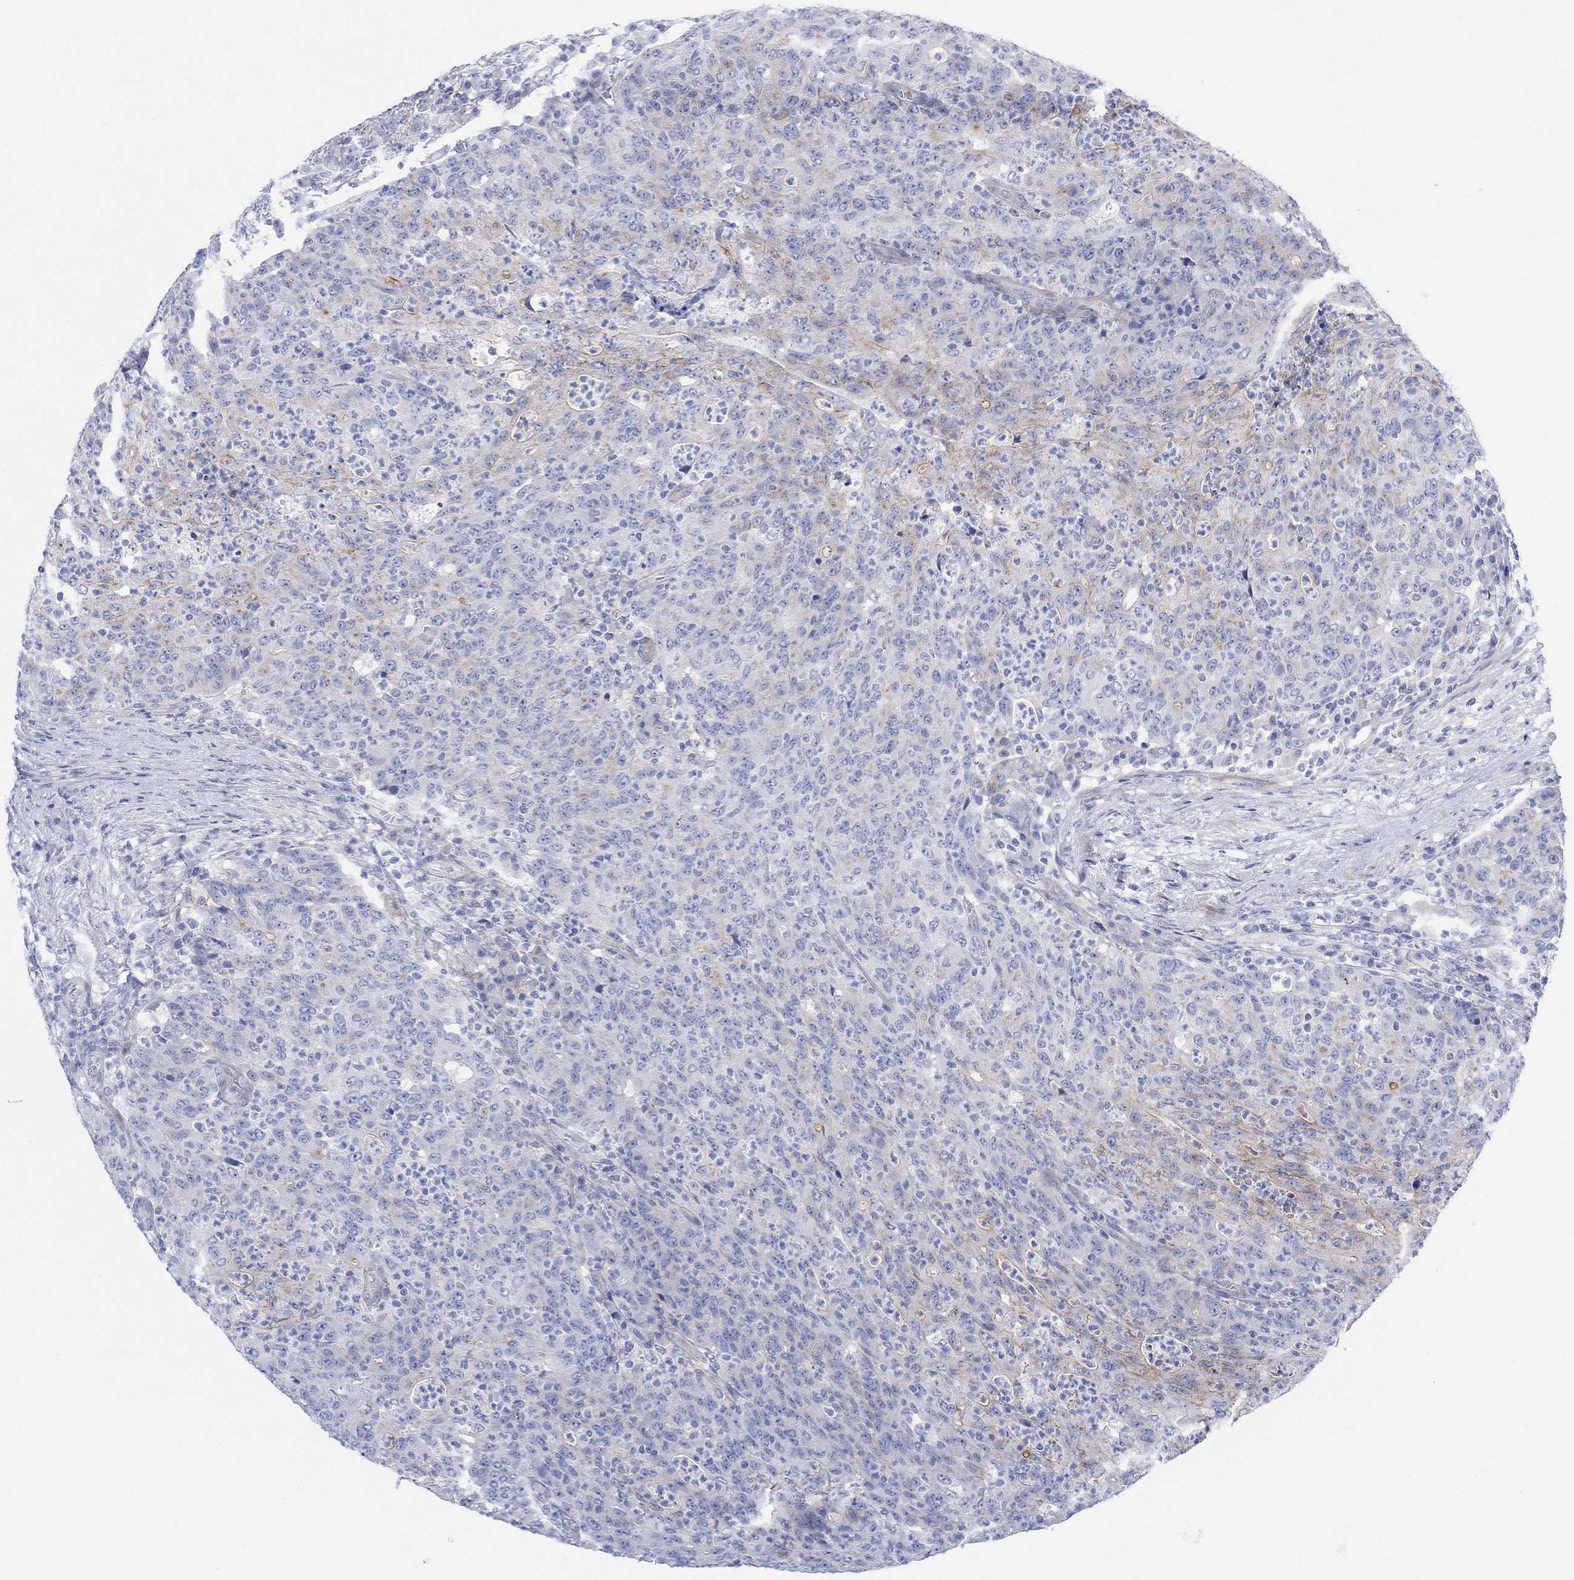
{"staining": {"intensity": "weak", "quantity": "<25%", "location": "cytoplasmic/membranous"}, "tissue": "colorectal cancer", "cell_type": "Tumor cells", "image_type": "cancer", "snomed": [{"axis": "morphology", "description": "Adenocarcinoma, NOS"}, {"axis": "topography", "description": "Colon"}], "caption": "The immunohistochemistry (IHC) histopathology image has no significant positivity in tumor cells of colorectal cancer tissue. Nuclei are stained in blue.", "gene": "TLDC2", "patient": {"sex": "male", "age": 70}}